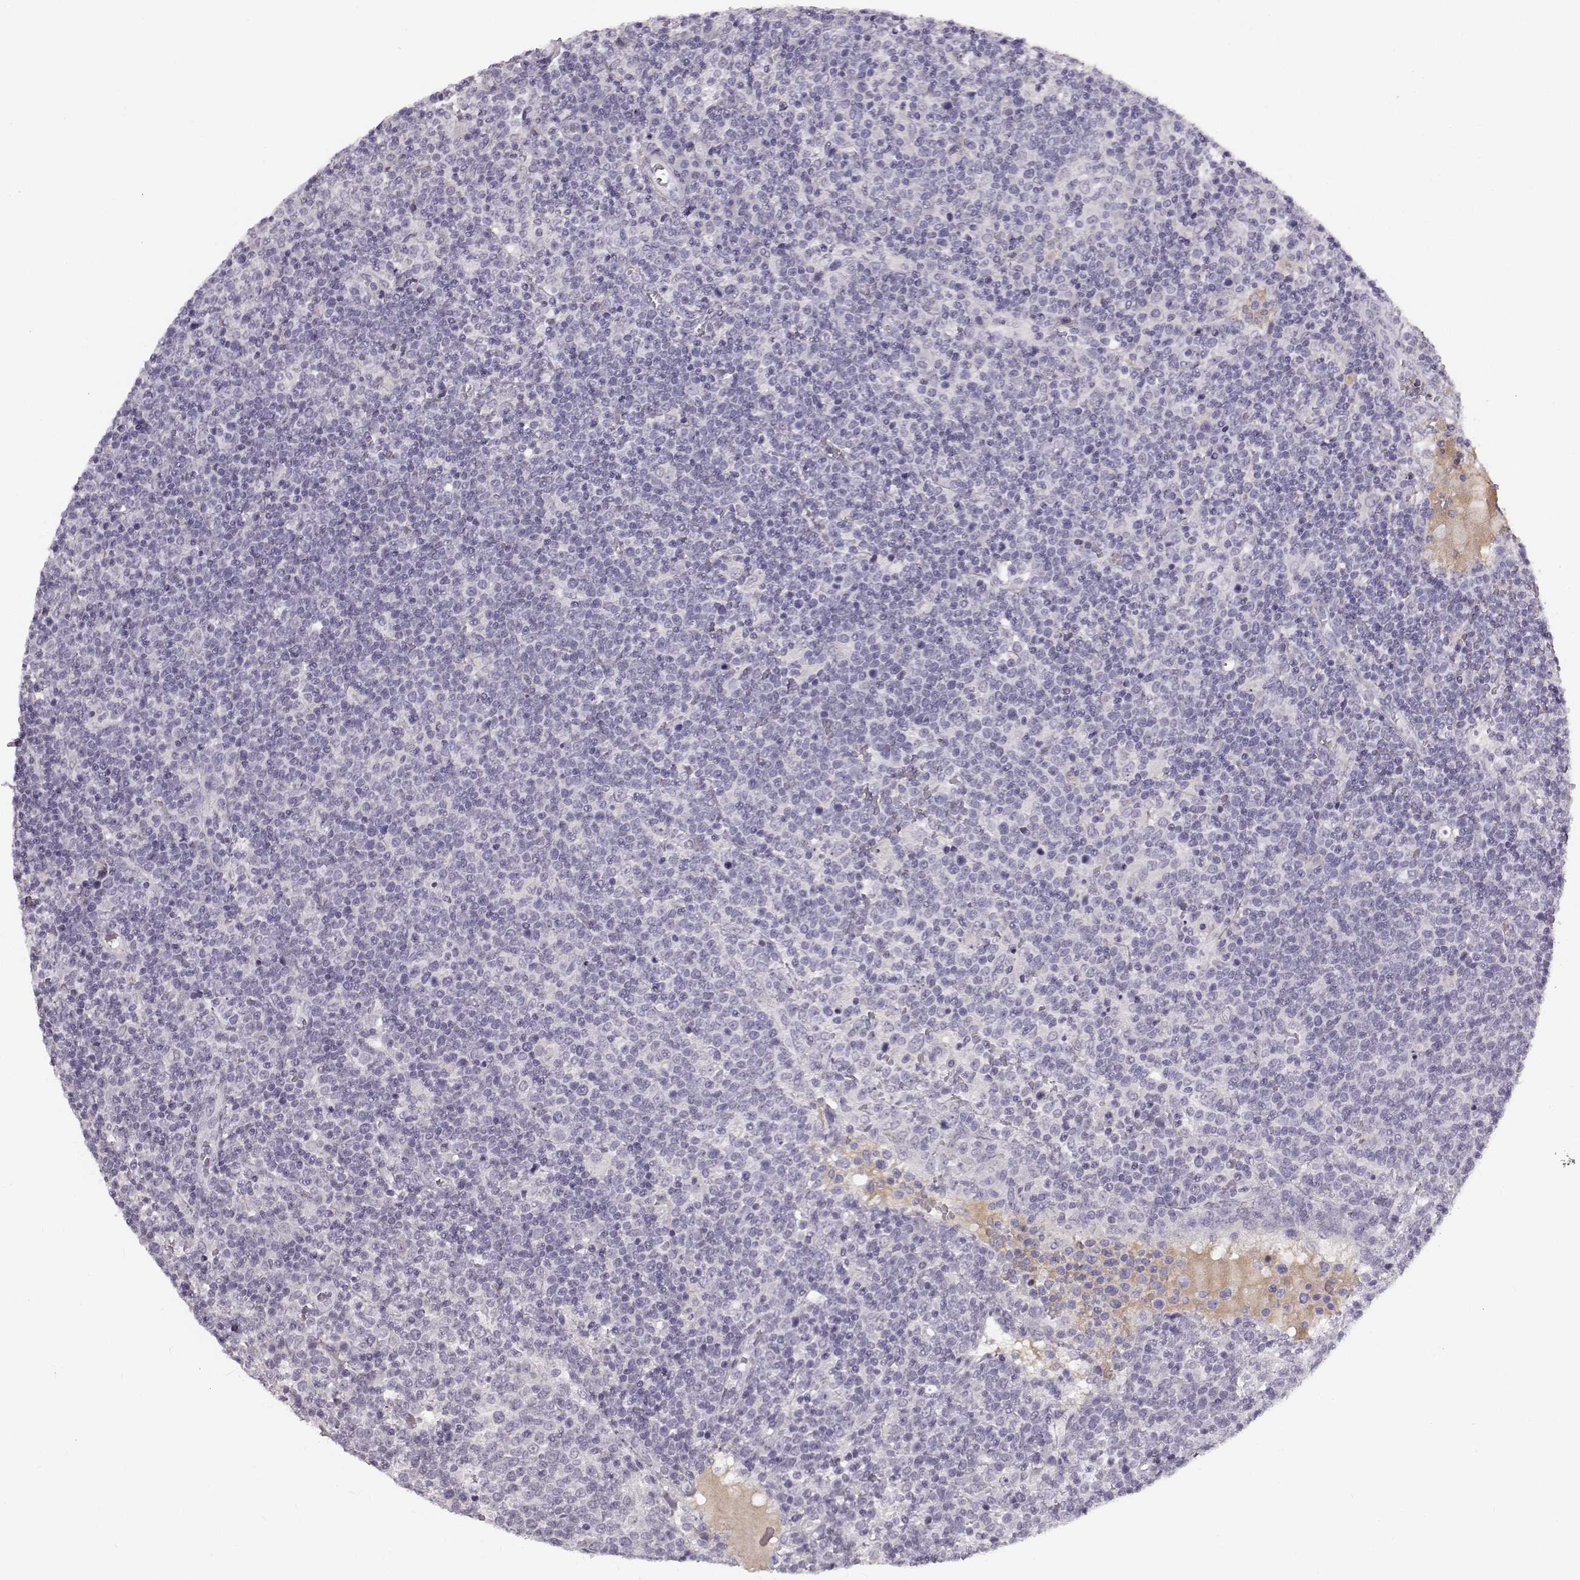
{"staining": {"intensity": "negative", "quantity": "none", "location": "none"}, "tissue": "lymphoma", "cell_type": "Tumor cells", "image_type": "cancer", "snomed": [{"axis": "morphology", "description": "Malignant lymphoma, non-Hodgkin's type, High grade"}, {"axis": "topography", "description": "Lymph node"}], "caption": "The image demonstrates no staining of tumor cells in malignant lymphoma, non-Hodgkin's type (high-grade).", "gene": "KIAA0319", "patient": {"sex": "male", "age": 61}}